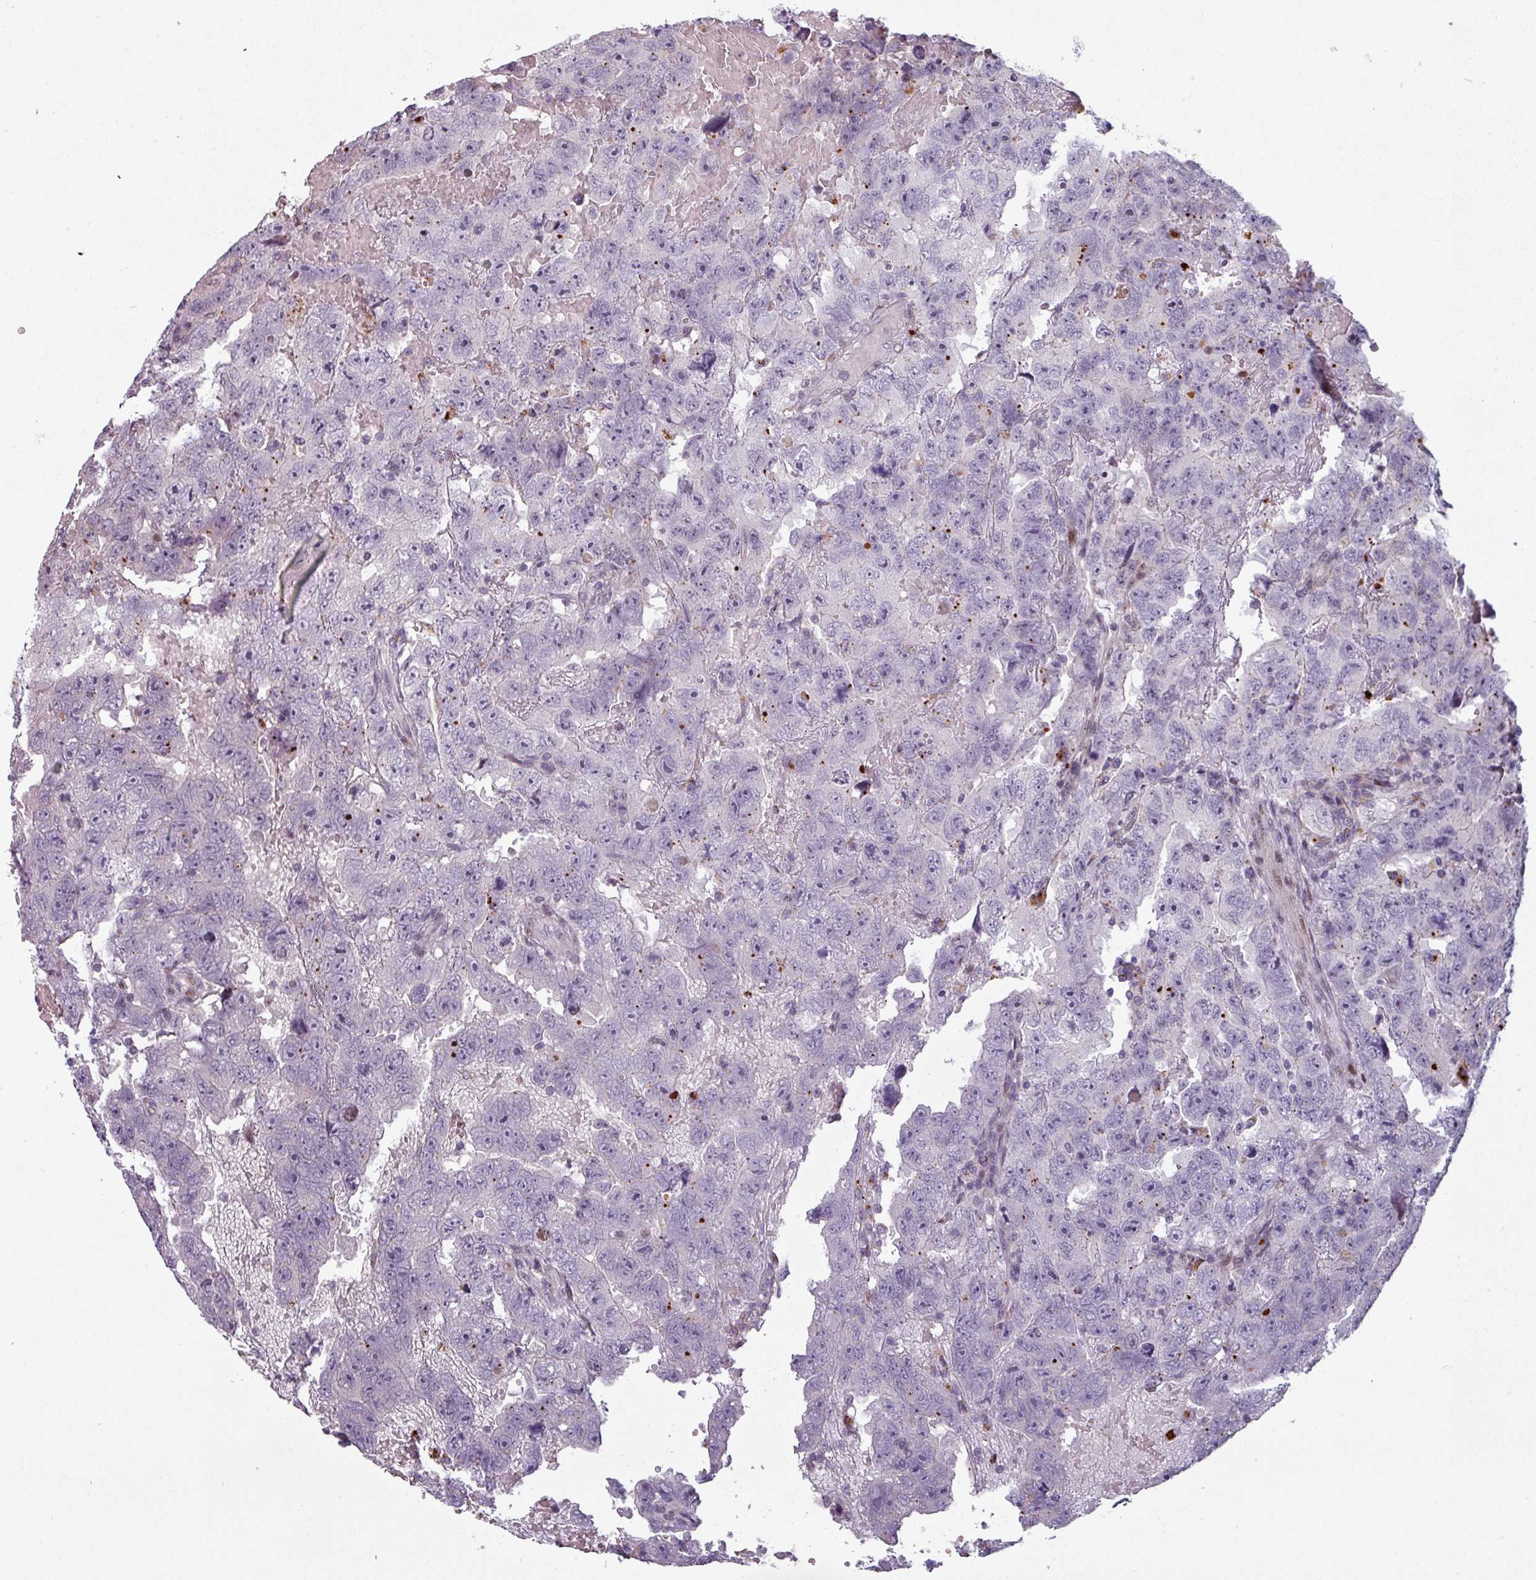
{"staining": {"intensity": "negative", "quantity": "none", "location": "none"}, "tissue": "testis cancer", "cell_type": "Tumor cells", "image_type": "cancer", "snomed": [{"axis": "morphology", "description": "Carcinoma, Embryonal, NOS"}, {"axis": "topography", "description": "Testis"}], "caption": "Tumor cells are negative for brown protein staining in testis cancer.", "gene": "TMEFF1", "patient": {"sex": "male", "age": 45}}